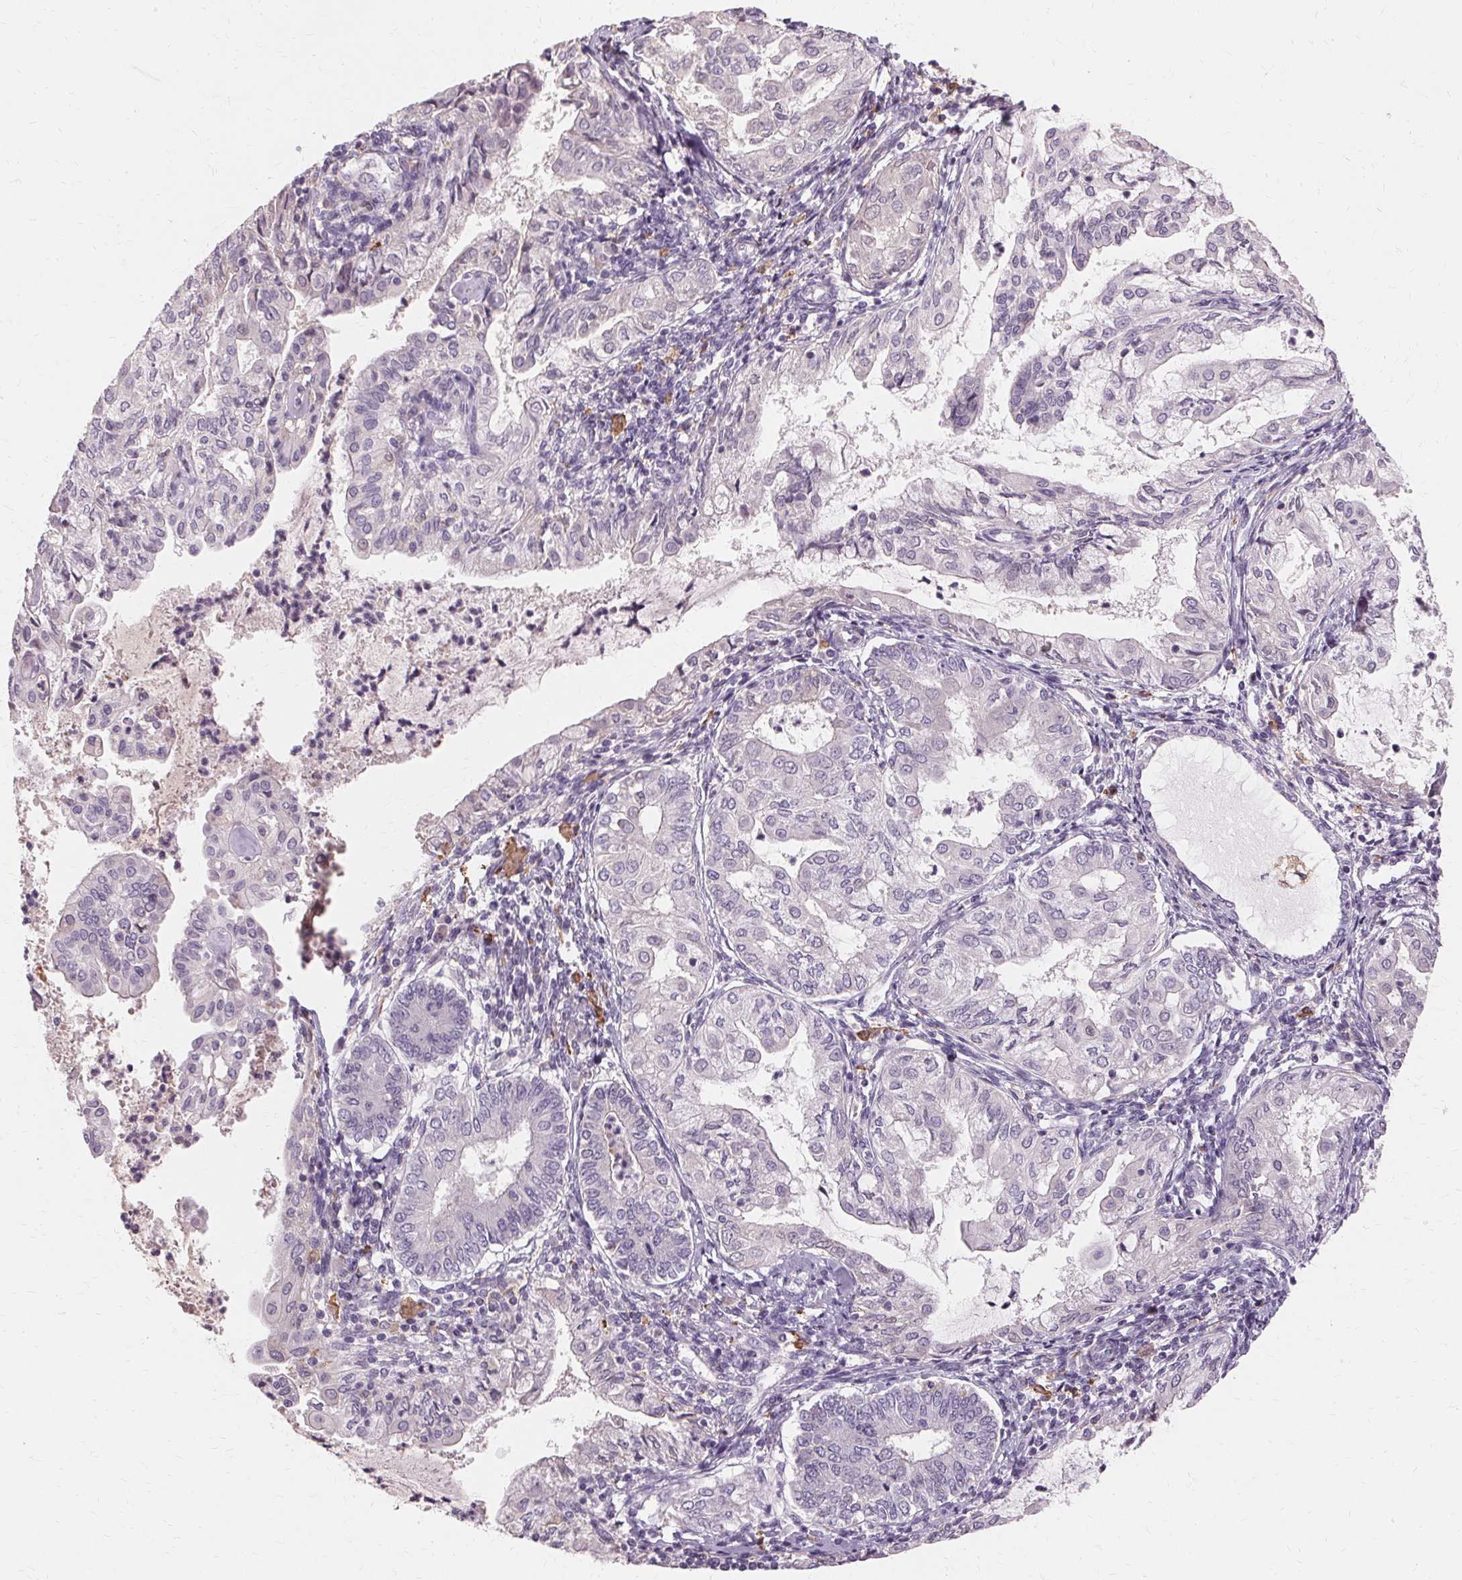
{"staining": {"intensity": "negative", "quantity": "none", "location": "none"}, "tissue": "endometrial cancer", "cell_type": "Tumor cells", "image_type": "cancer", "snomed": [{"axis": "morphology", "description": "Adenocarcinoma, NOS"}, {"axis": "topography", "description": "Endometrium"}], "caption": "Immunohistochemistry (IHC) of human endometrial adenocarcinoma shows no expression in tumor cells.", "gene": "IFNGR1", "patient": {"sex": "female", "age": 68}}